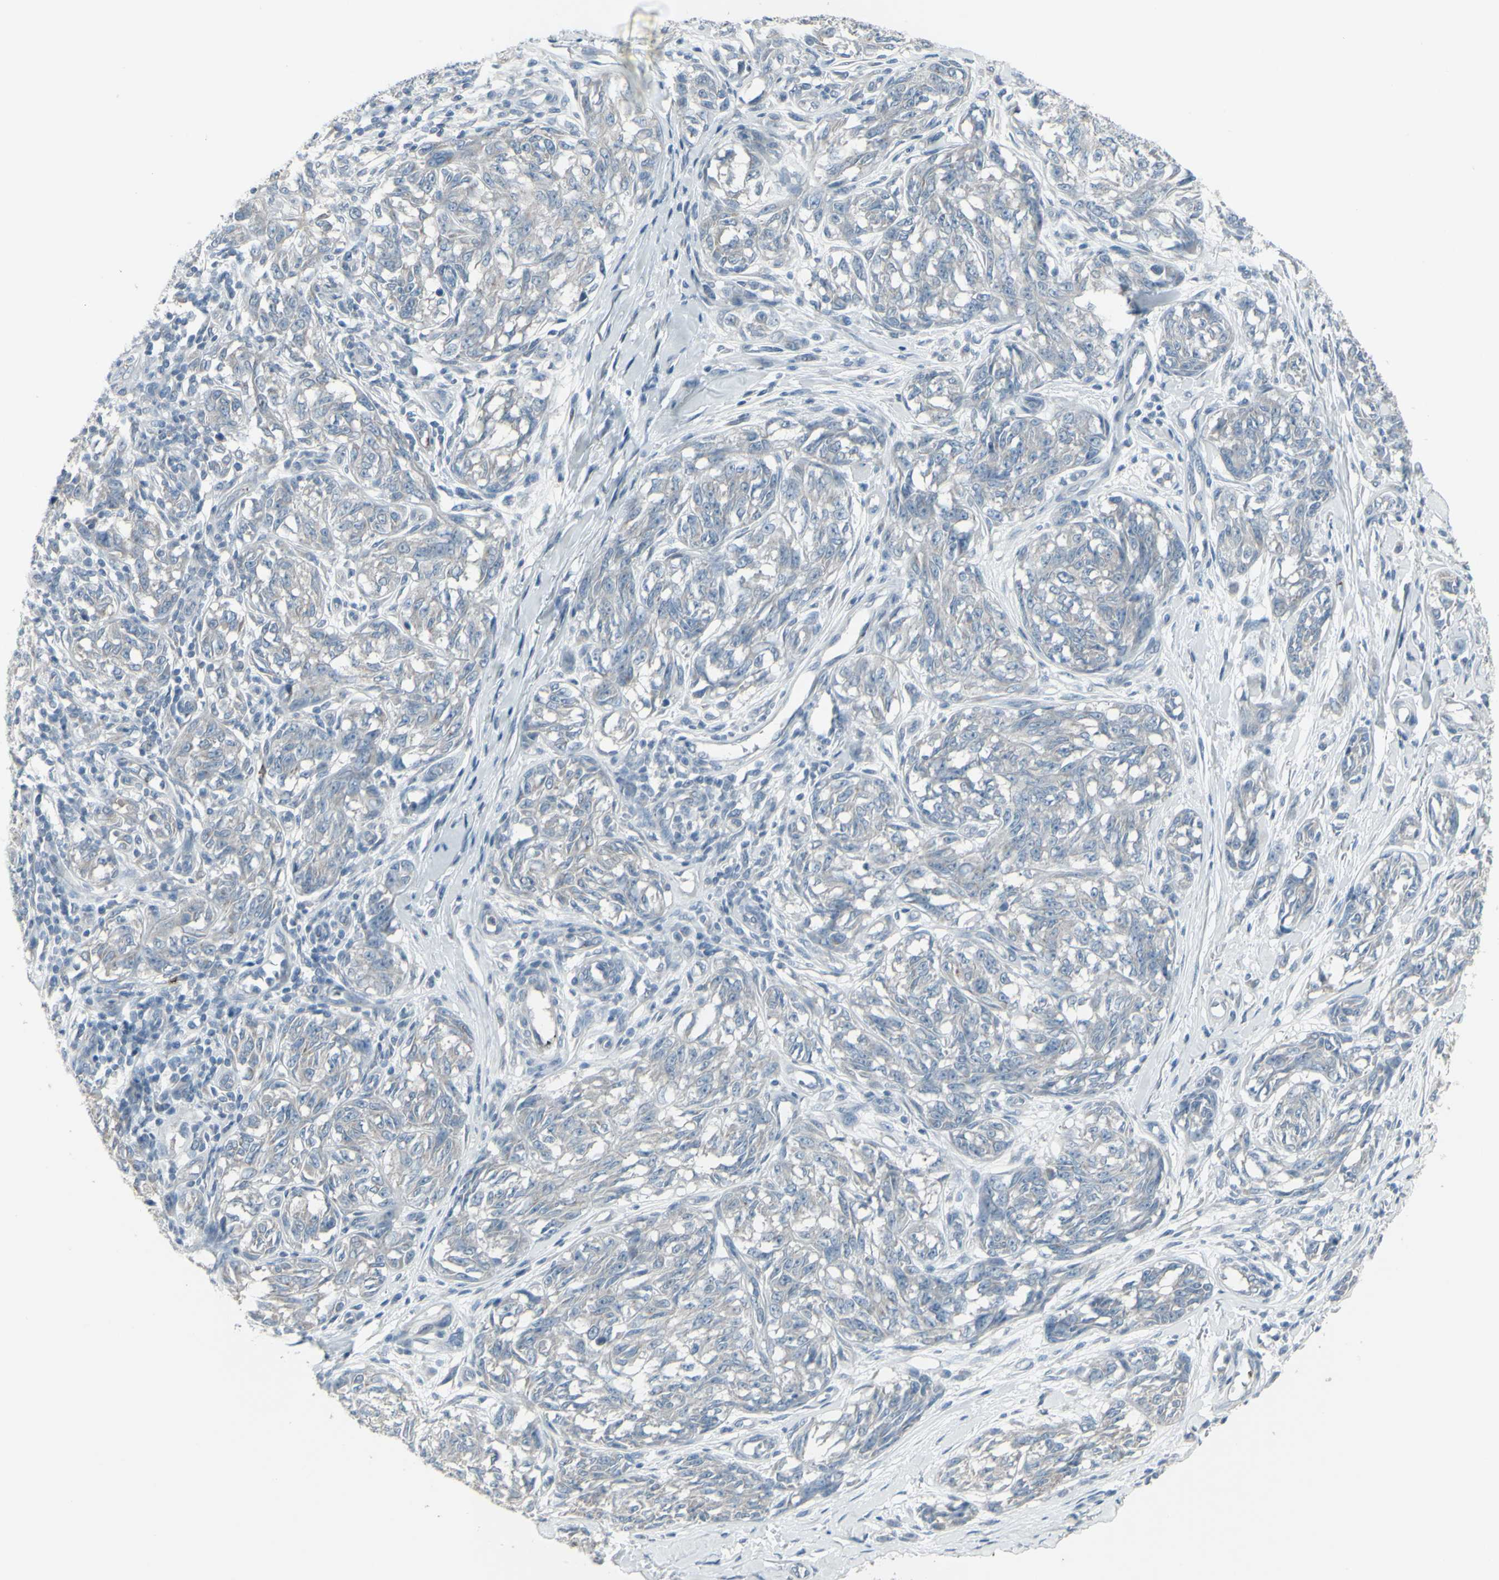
{"staining": {"intensity": "negative", "quantity": "none", "location": "none"}, "tissue": "melanoma", "cell_type": "Tumor cells", "image_type": "cancer", "snomed": [{"axis": "morphology", "description": "Malignant melanoma, NOS"}, {"axis": "topography", "description": "Skin"}], "caption": "This is an immunohistochemistry (IHC) micrograph of human malignant melanoma. There is no positivity in tumor cells.", "gene": "CD79B", "patient": {"sex": "female", "age": 64}}